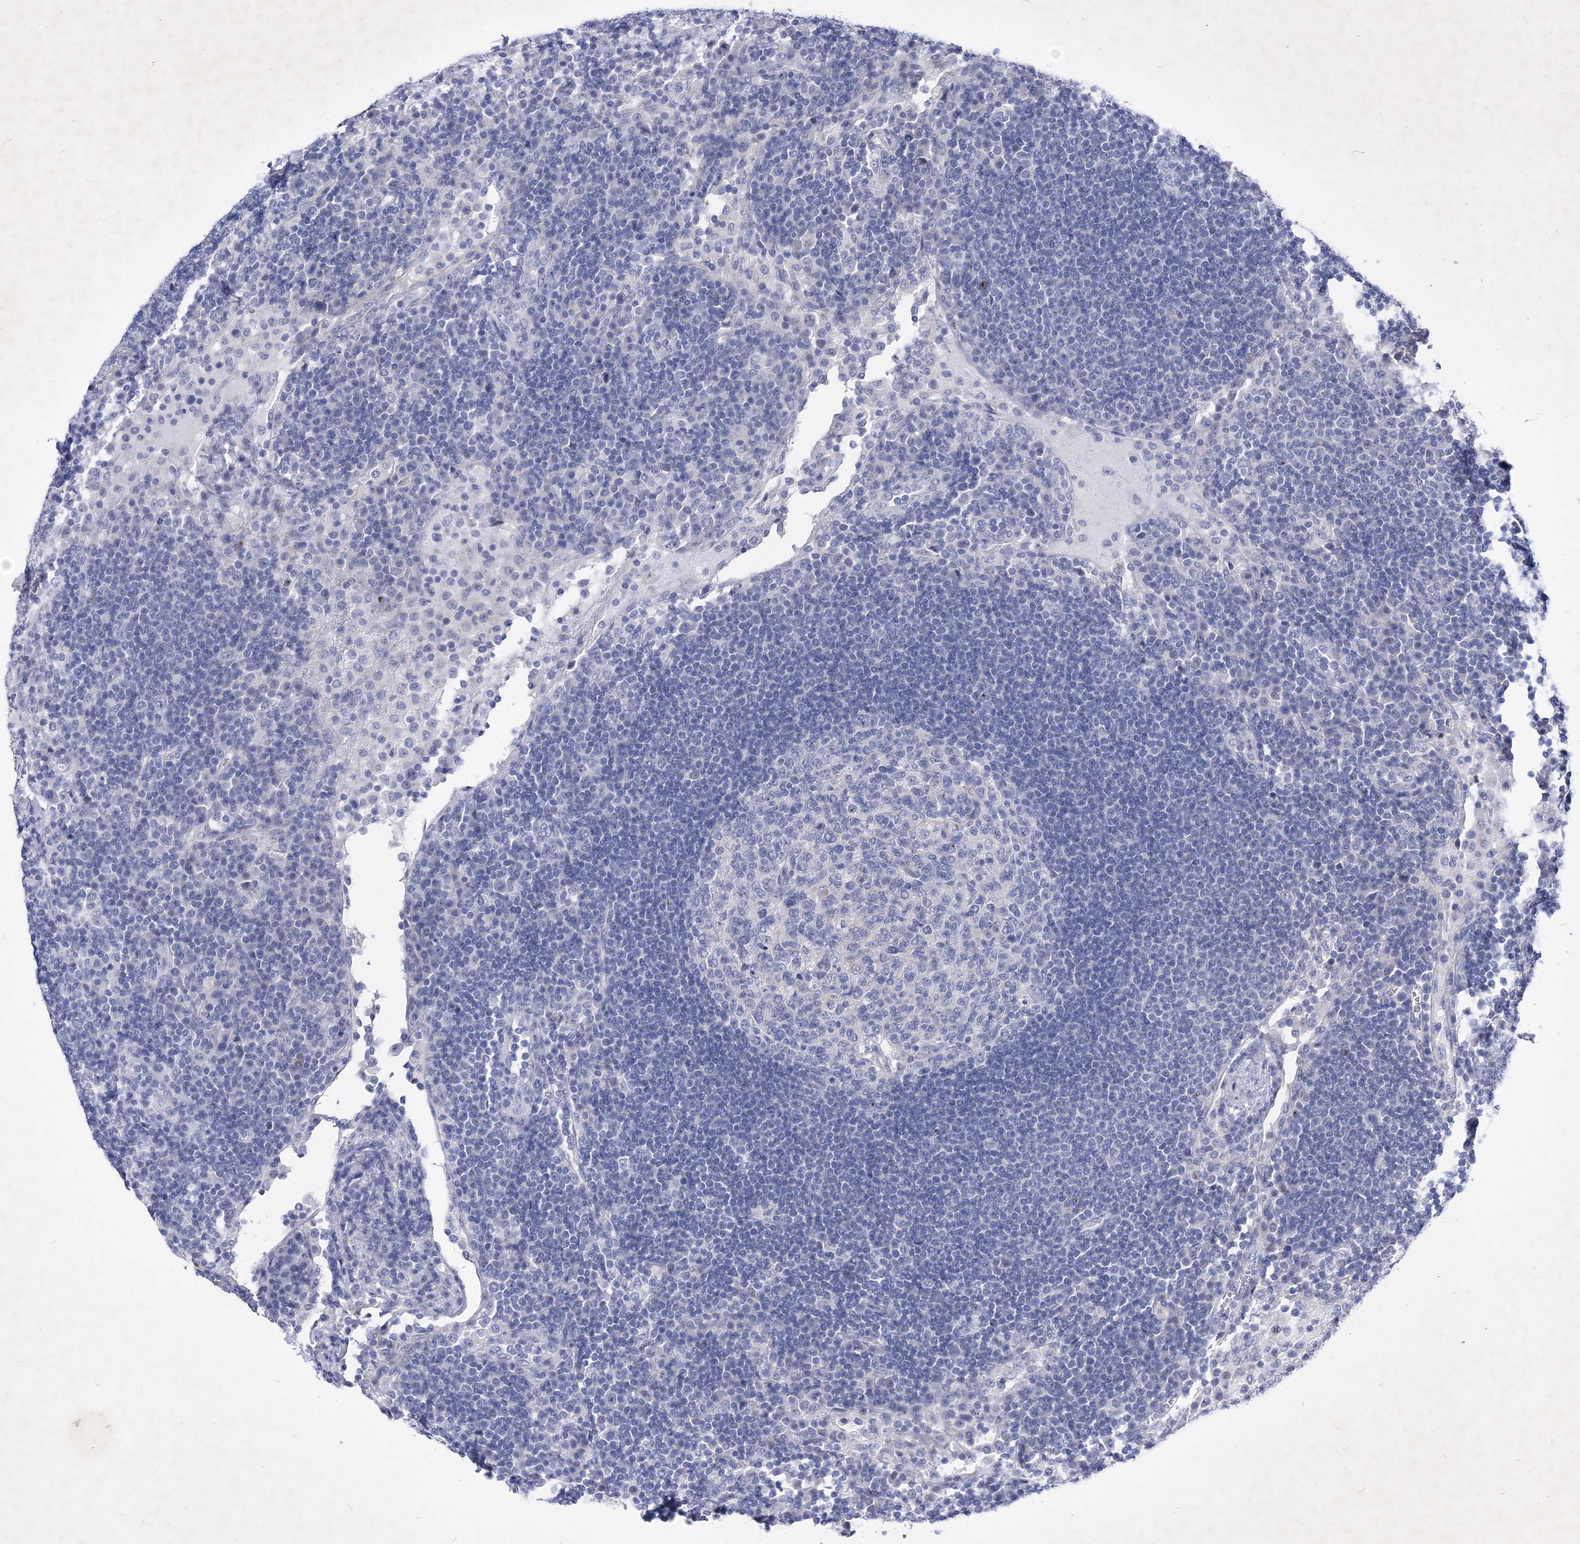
{"staining": {"intensity": "negative", "quantity": "none", "location": "none"}, "tissue": "lymph node", "cell_type": "Germinal center cells", "image_type": "normal", "snomed": [{"axis": "morphology", "description": "Normal tissue, NOS"}, {"axis": "topography", "description": "Lymph node"}], "caption": "Germinal center cells show no significant staining in benign lymph node. (DAB IHC, high magnification).", "gene": "GPN1", "patient": {"sex": "female", "age": 53}}